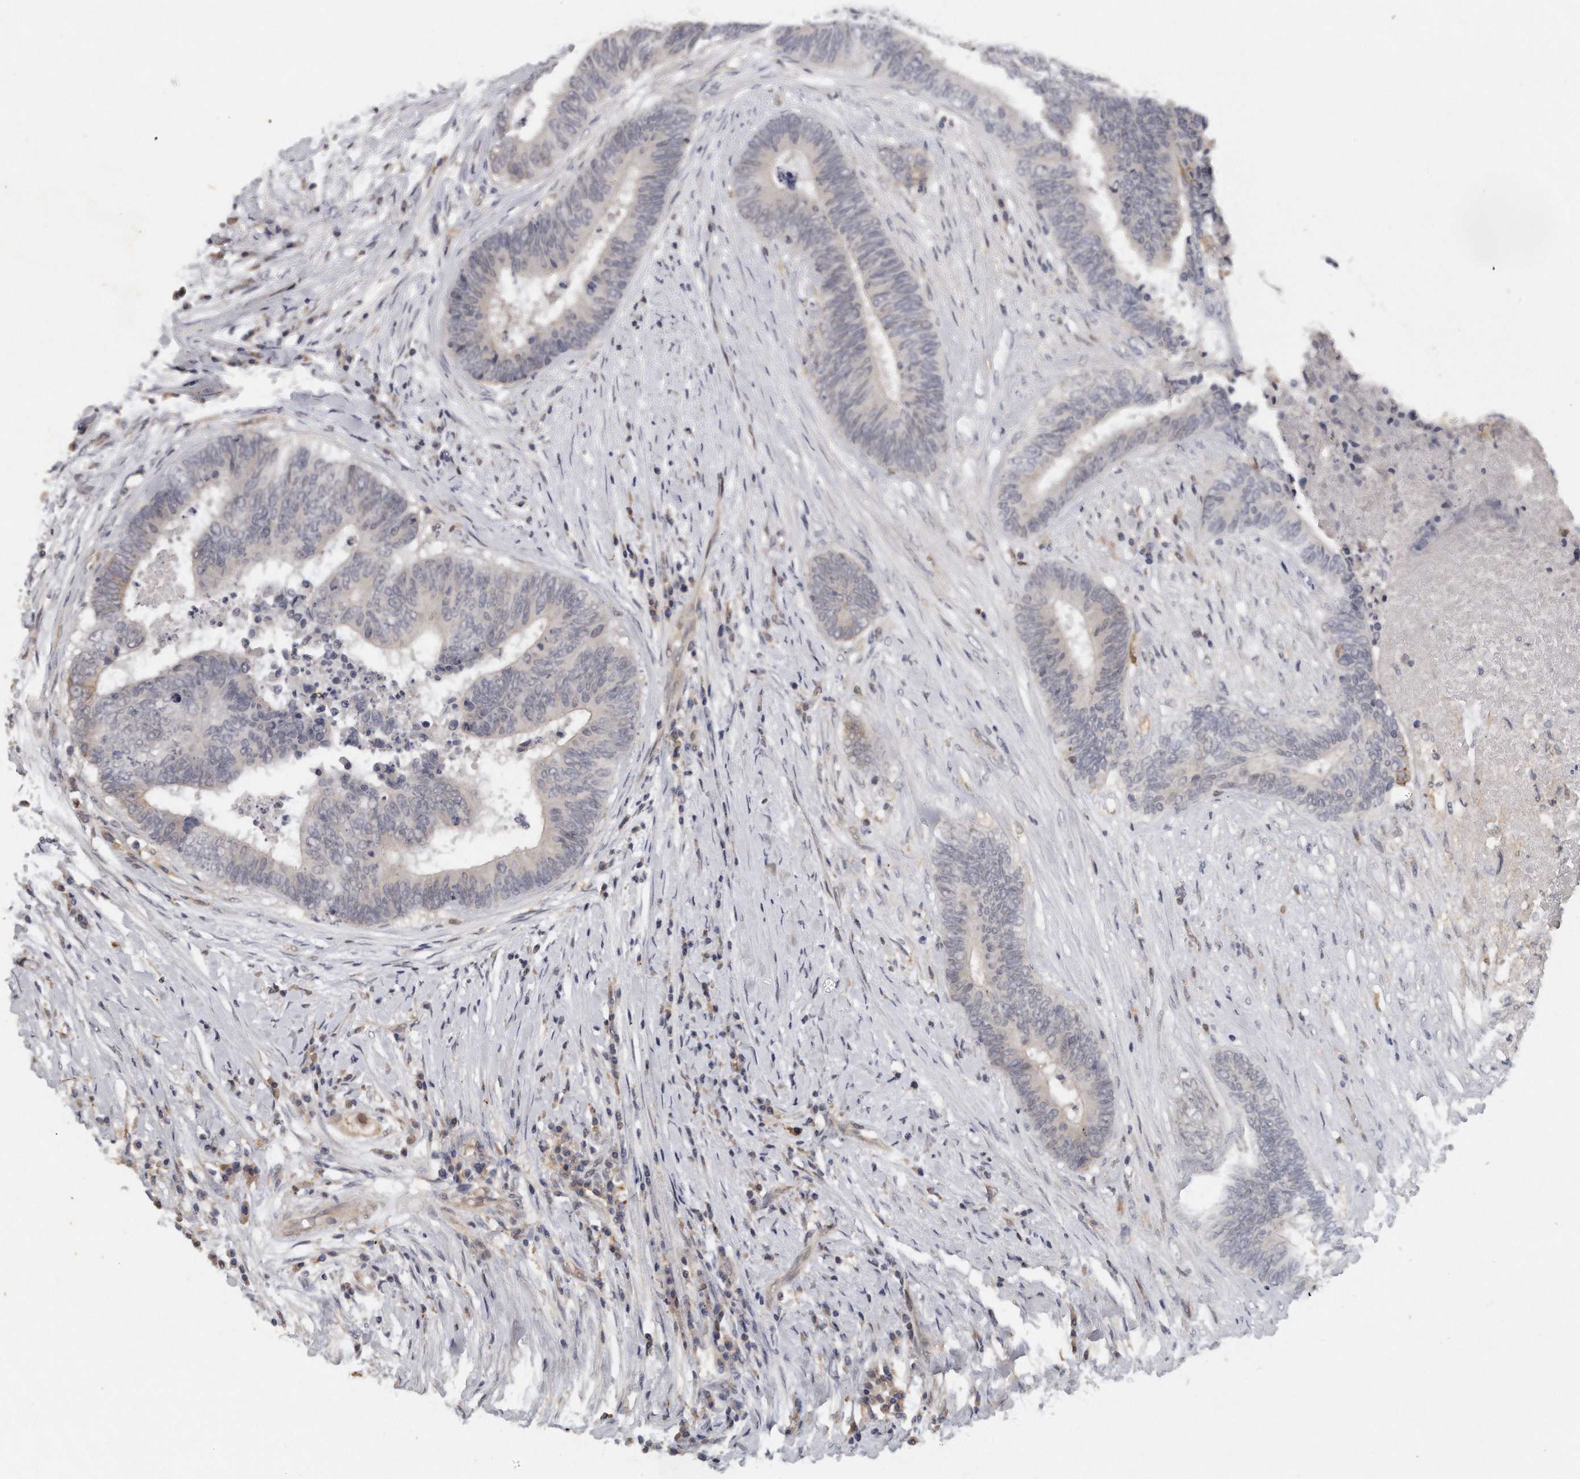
{"staining": {"intensity": "negative", "quantity": "none", "location": "none"}, "tissue": "colorectal cancer", "cell_type": "Tumor cells", "image_type": "cancer", "snomed": [{"axis": "morphology", "description": "Adenocarcinoma, NOS"}, {"axis": "topography", "description": "Rectum"}], "caption": "Immunohistochemistry of colorectal adenocarcinoma demonstrates no positivity in tumor cells. (DAB immunohistochemistry with hematoxylin counter stain).", "gene": "CAMK1", "patient": {"sex": "male", "age": 72}}